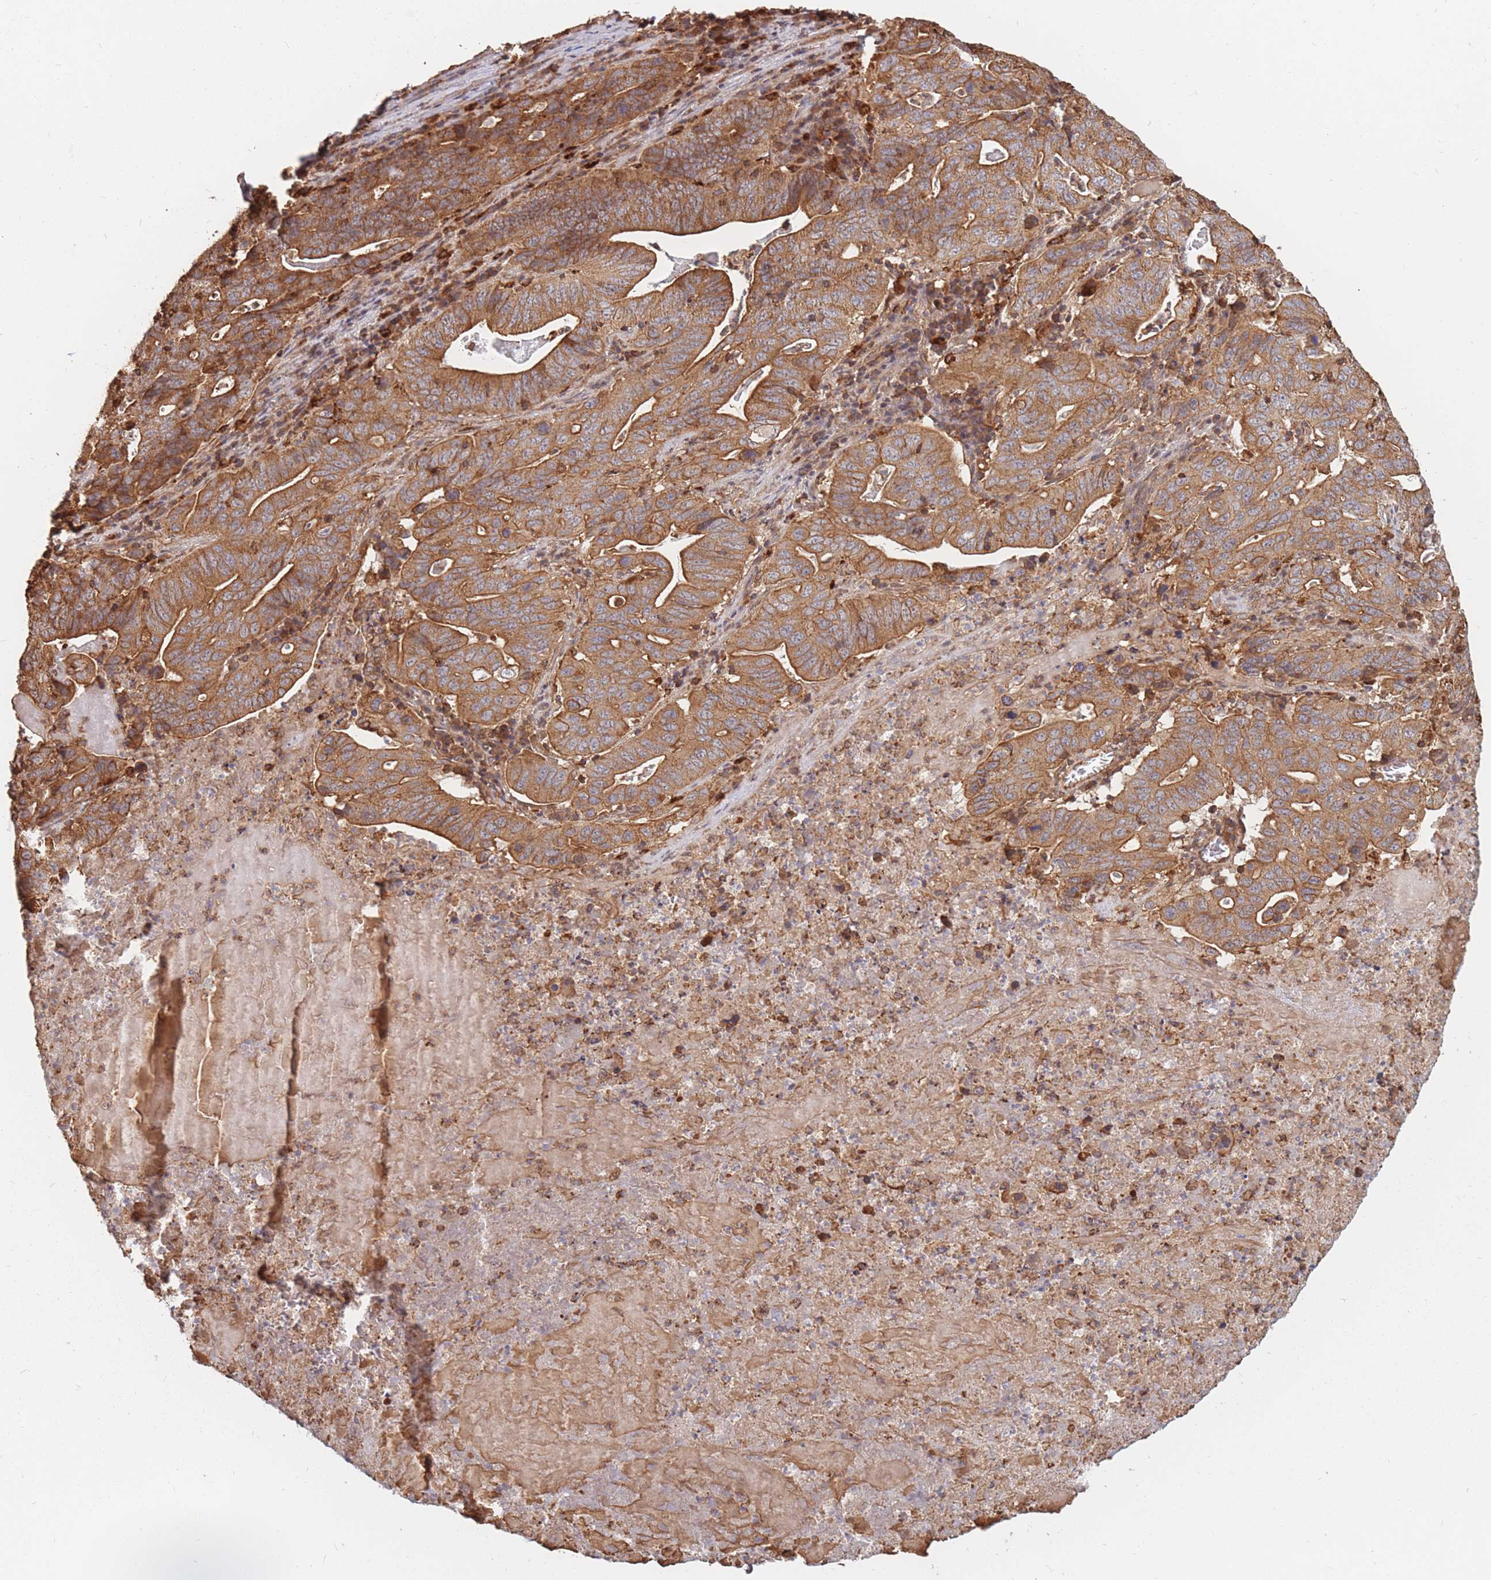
{"staining": {"intensity": "moderate", "quantity": ">75%", "location": "cytoplasmic/membranous"}, "tissue": "lung cancer", "cell_type": "Tumor cells", "image_type": "cancer", "snomed": [{"axis": "morphology", "description": "Adenocarcinoma, NOS"}, {"axis": "topography", "description": "Lung"}], "caption": "DAB immunohistochemical staining of adenocarcinoma (lung) displays moderate cytoplasmic/membranous protein expression in about >75% of tumor cells.", "gene": "RASSF2", "patient": {"sex": "female", "age": 60}}